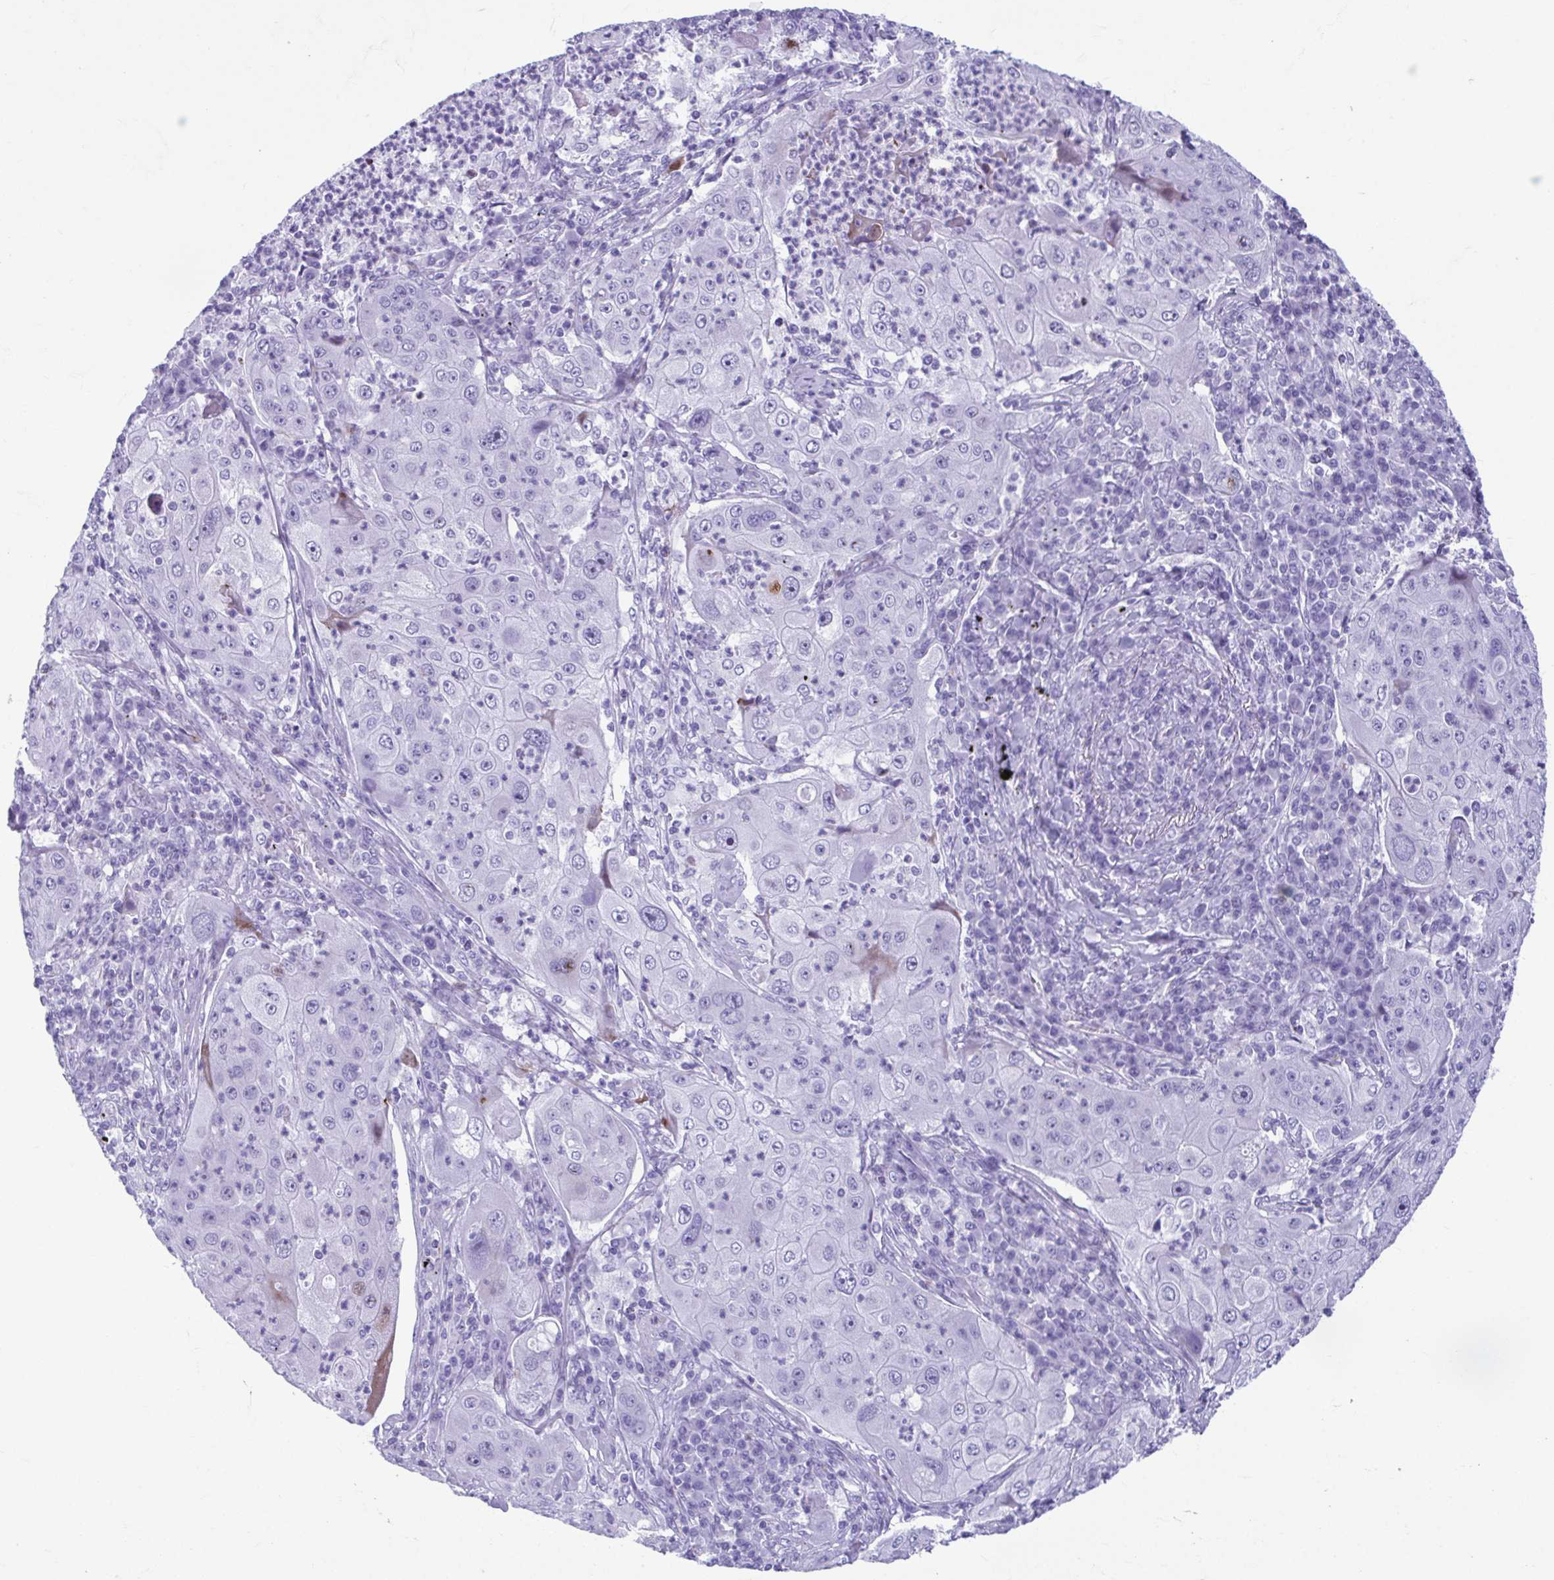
{"staining": {"intensity": "negative", "quantity": "none", "location": "none"}, "tissue": "lung cancer", "cell_type": "Tumor cells", "image_type": "cancer", "snomed": [{"axis": "morphology", "description": "Squamous cell carcinoma, NOS"}, {"axis": "topography", "description": "Lung"}], "caption": "Lung cancer (squamous cell carcinoma) was stained to show a protein in brown. There is no significant positivity in tumor cells.", "gene": "TCEAL3", "patient": {"sex": "female", "age": 59}}